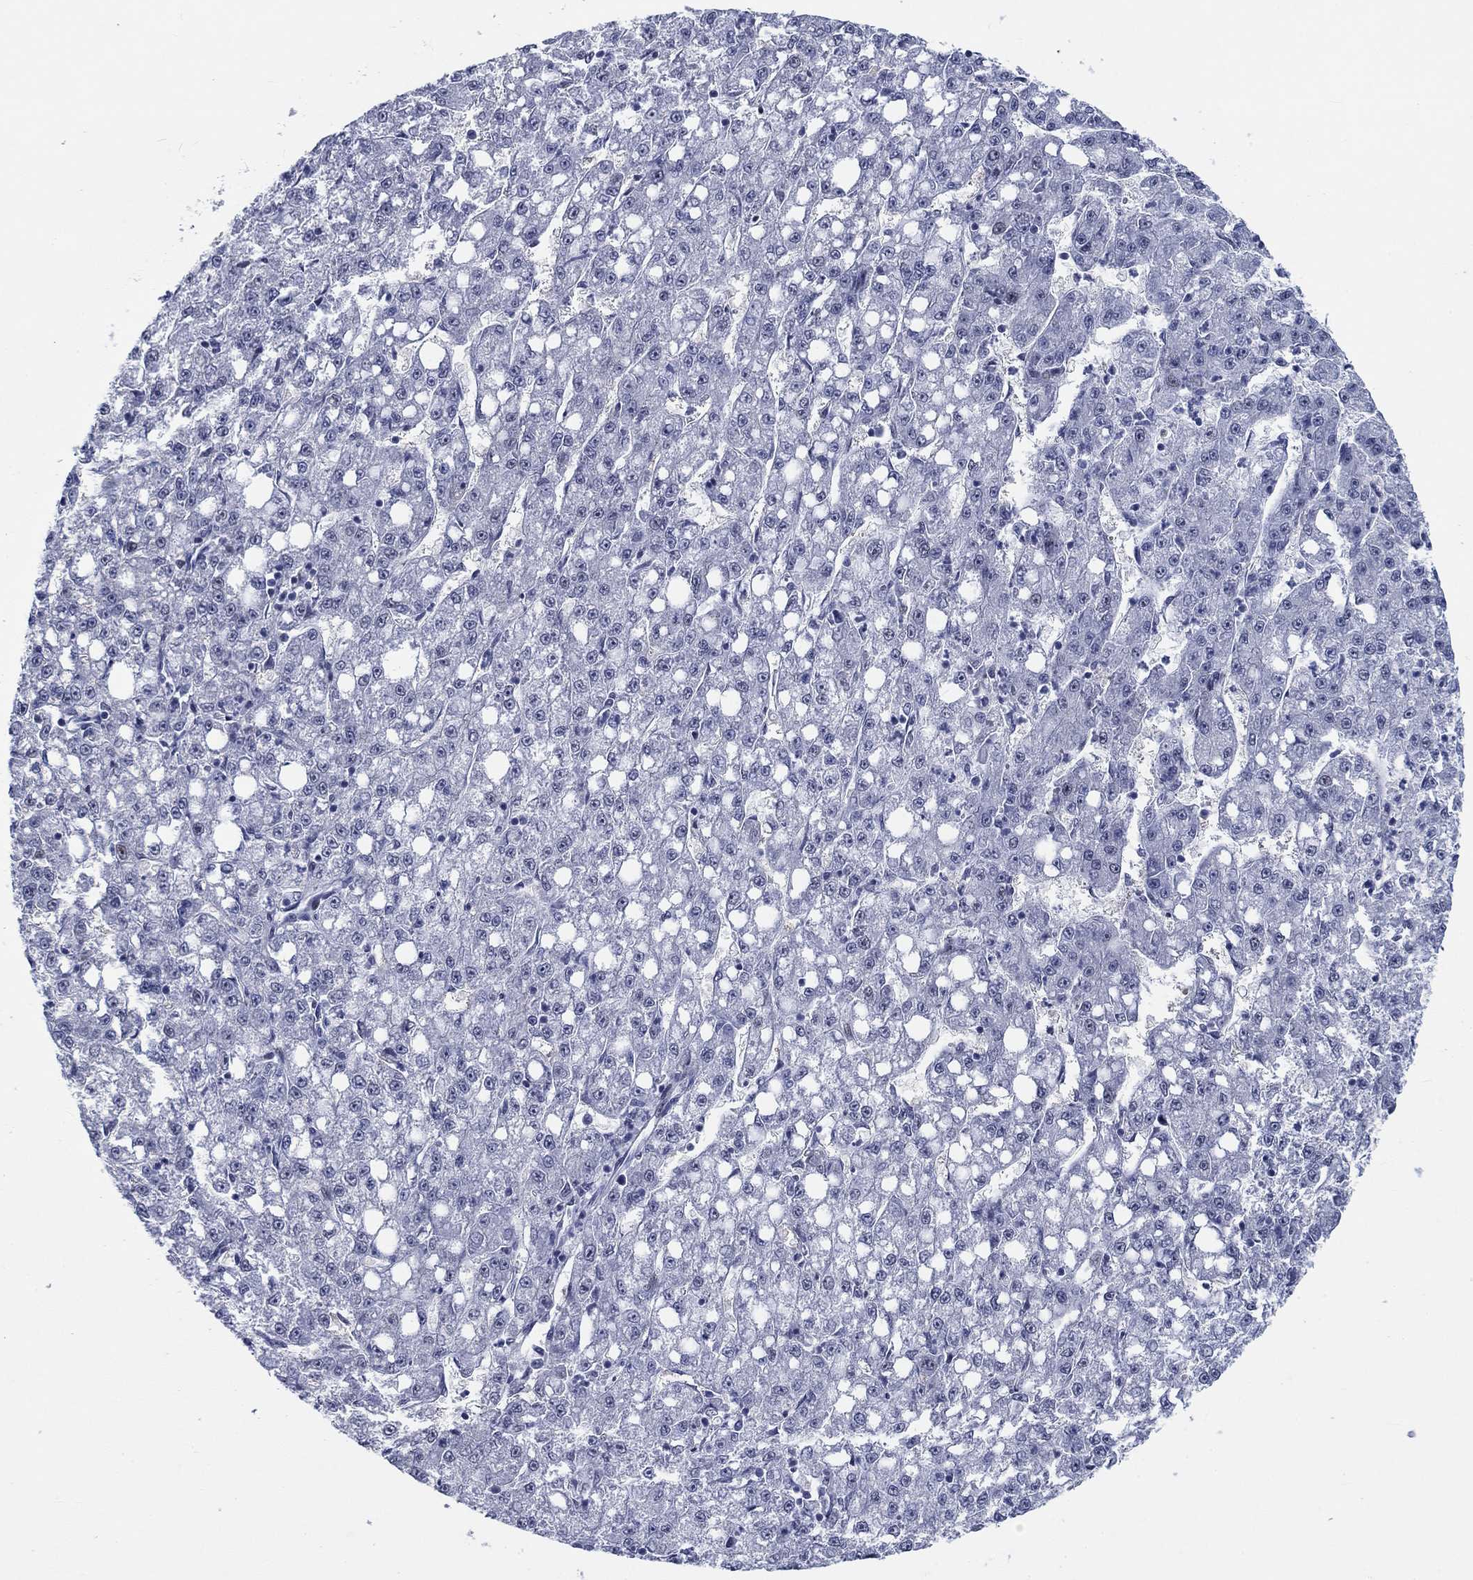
{"staining": {"intensity": "negative", "quantity": "none", "location": "none"}, "tissue": "liver cancer", "cell_type": "Tumor cells", "image_type": "cancer", "snomed": [{"axis": "morphology", "description": "Carcinoma, Hepatocellular, NOS"}, {"axis": "topography", "description": "Liver"}], "caption": "This is an immunohistochemistry photomicrograph of liver cancer (hepatocellular carcinoma). There is no positivity in tumor cells.", "gene": "NEU3", "patient": {"sex": "female", "age": 65}}